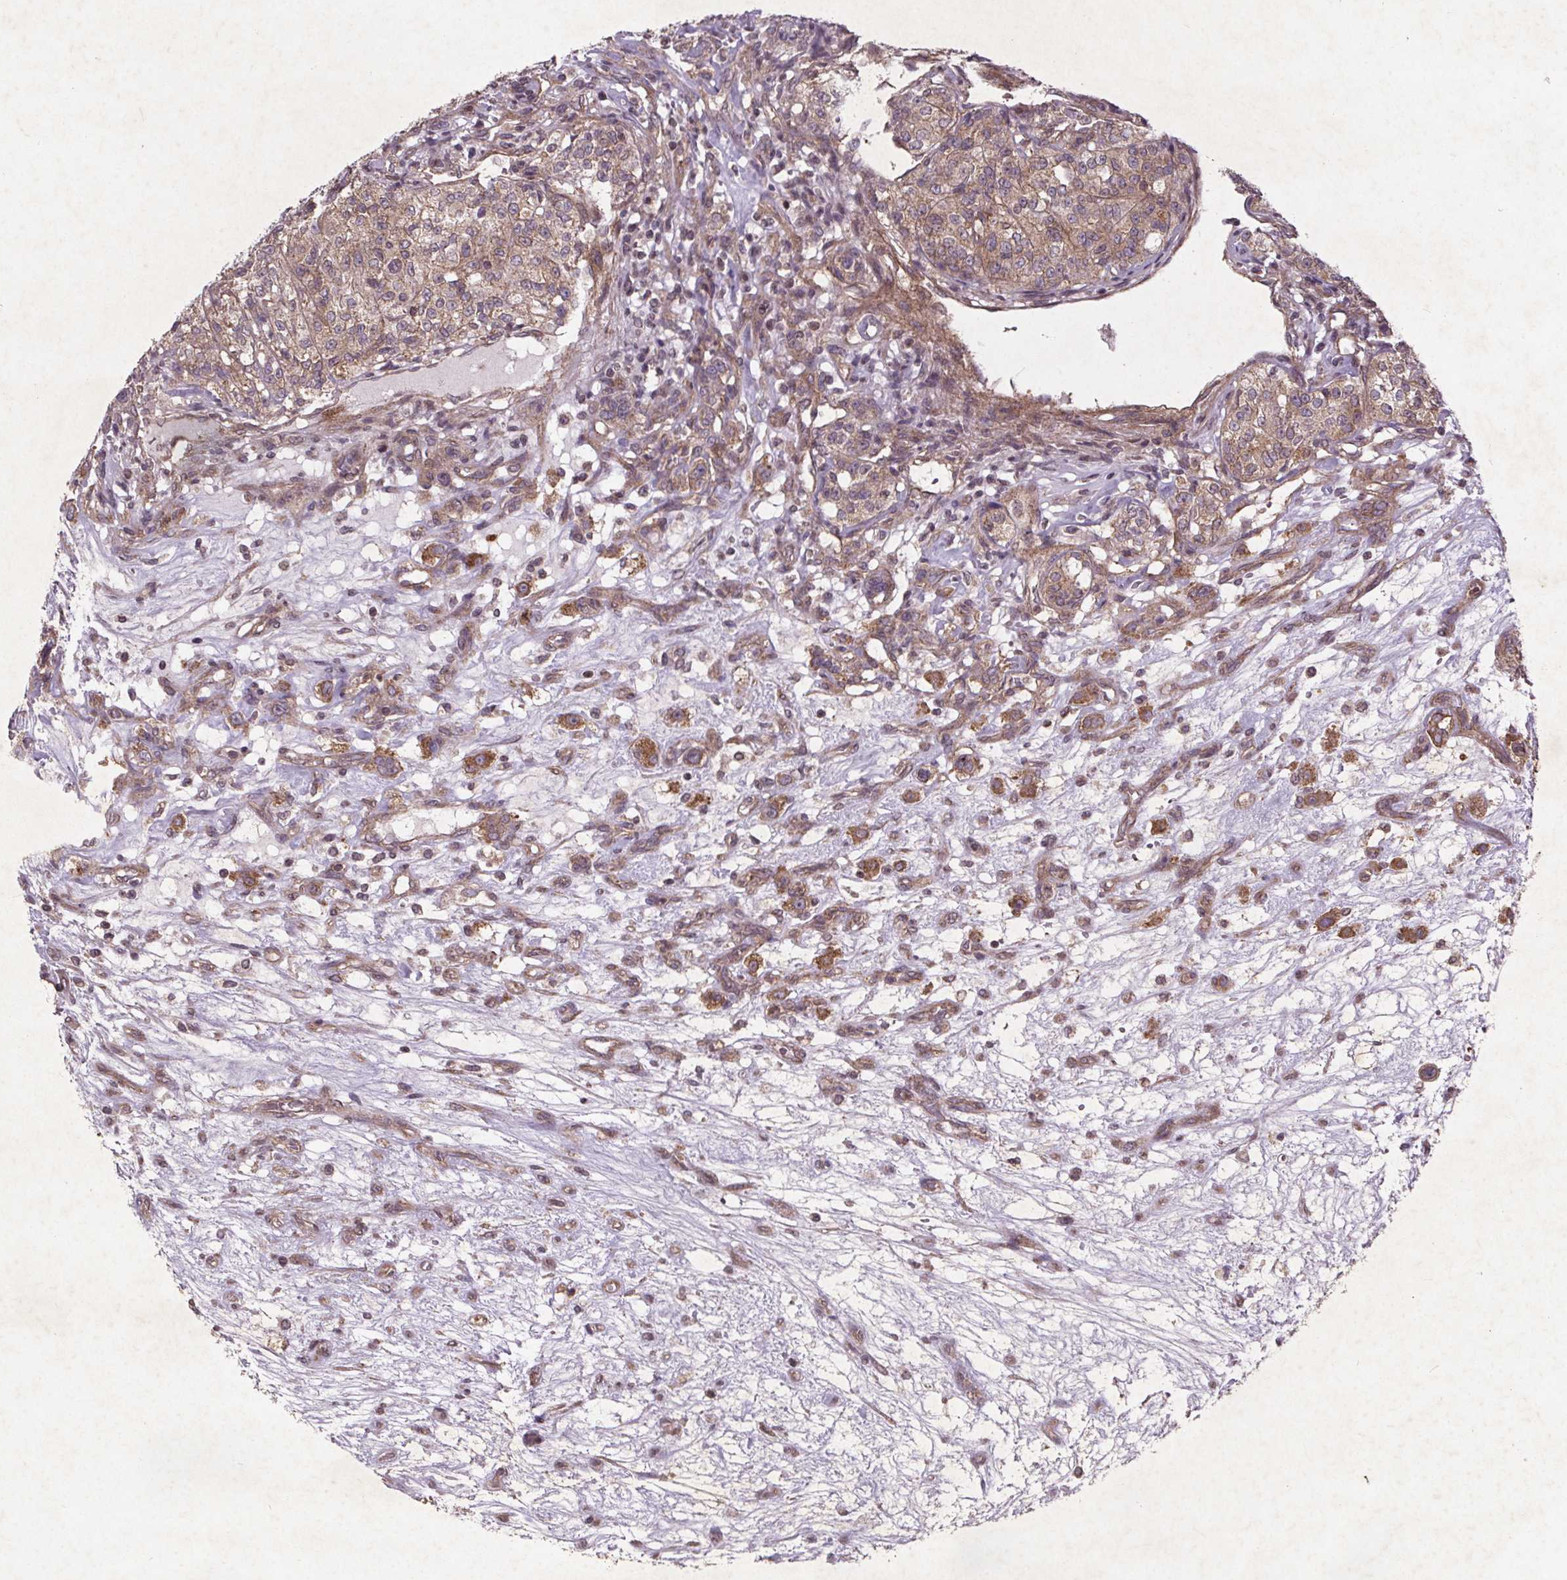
{"staining": {"intensity": "weak", "quantity": "25%-75%", "location": "cytoplasmic/membranous"}, "tissue": "renal cancer", "cell_type": "Tumor cells", "image_type": "cancer", "snomed": [{"axis": "morphology", "description": "Adenocarcinoma, NOS"}, {"axis": "topography", "description": "Kidney"}], "caption": "Brown immunohistochemical staining in human renal adenocarcinoma demonstrates weak cytoplasmic/membranous positivity in approximately 25%-75% of tumor cells.", "gene": "STRN3", "patient": {"sex": "female", "age": 63}}